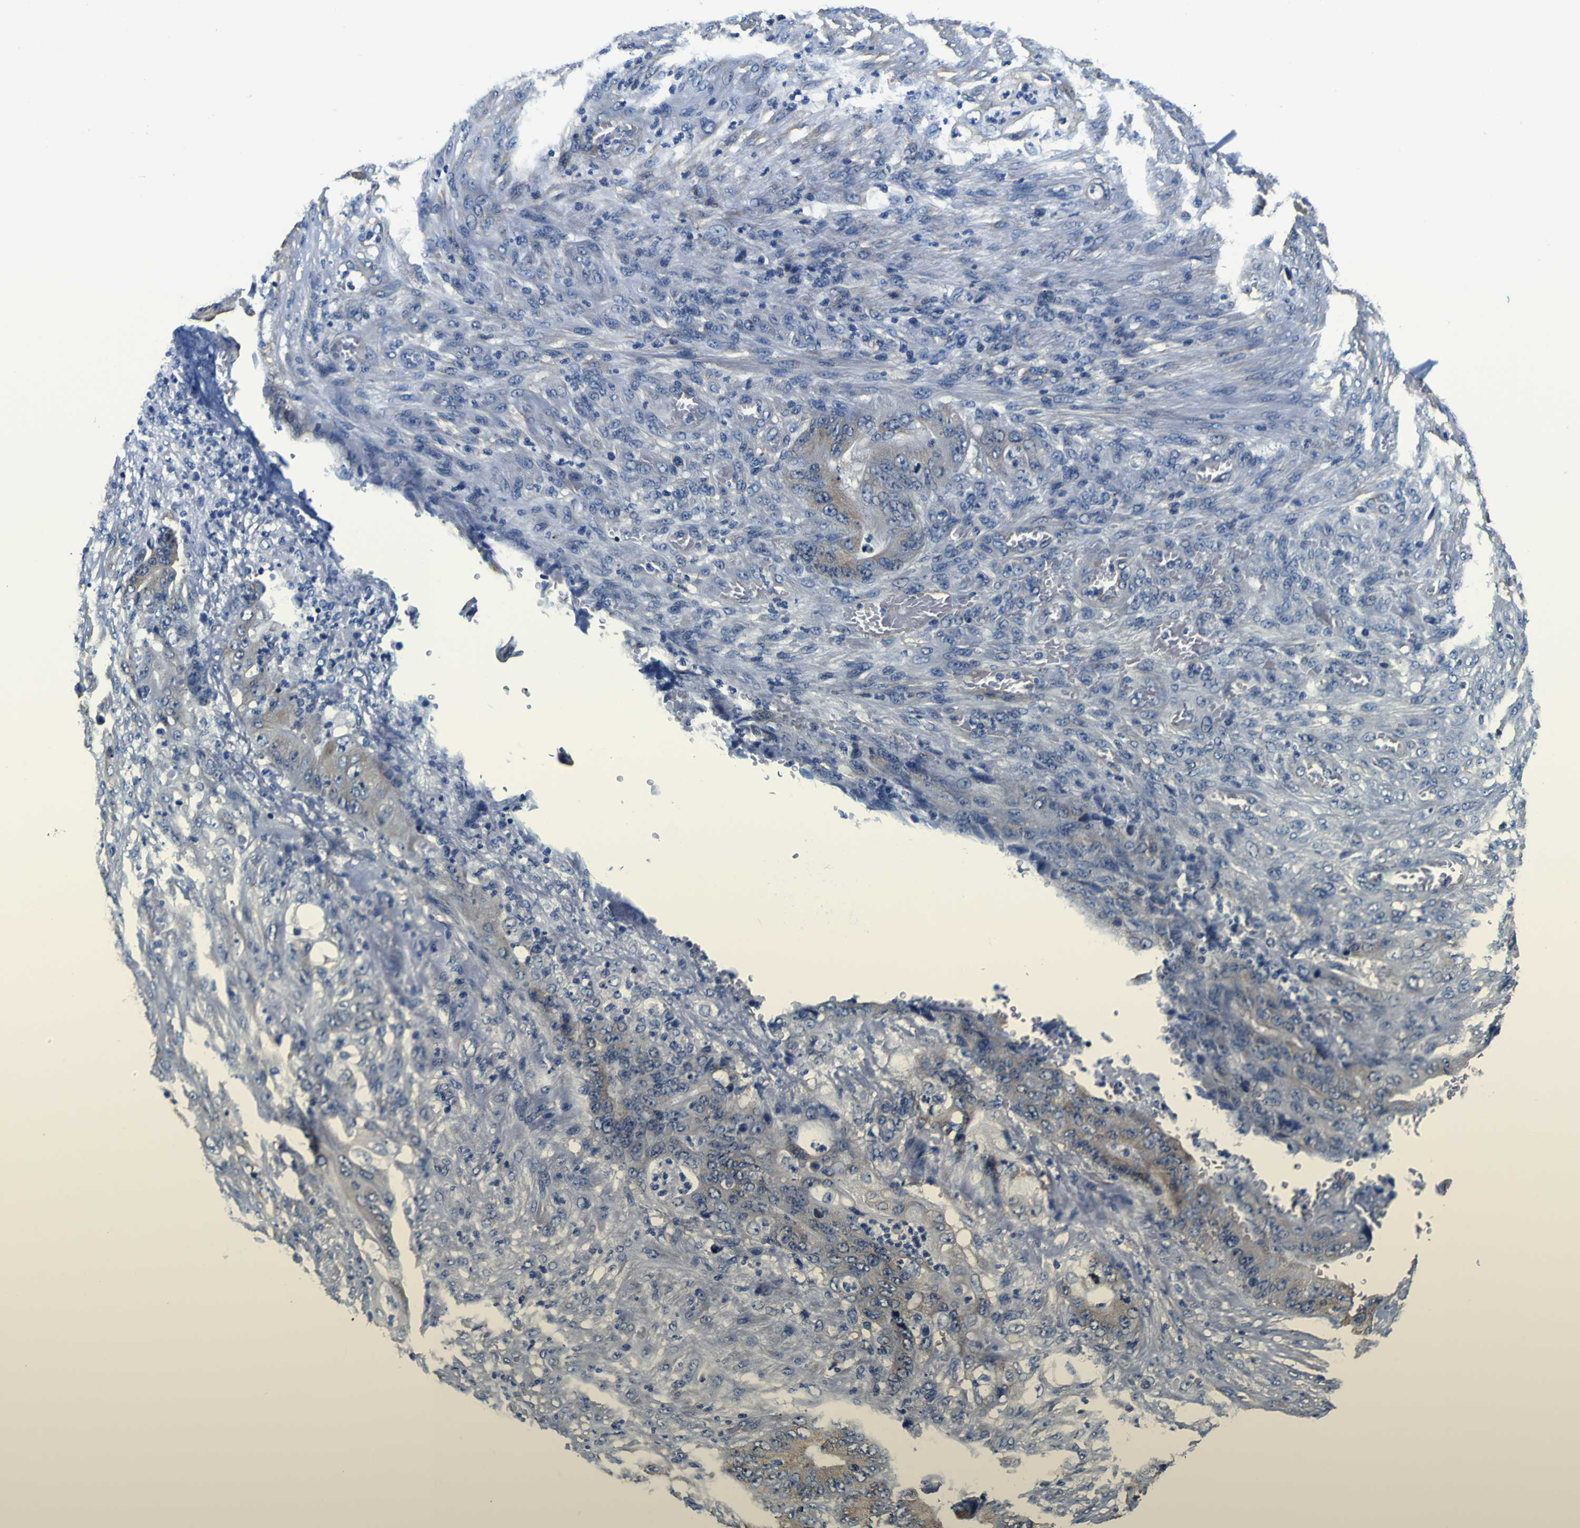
{"staining": {"intensity": "weak", "quantity": ">75%", "location": "cytoplasmic/membranous"}, "tissue": "stomach cancer", "cell_type": "Tumor cells", "image_type": "cancer", "snomed": [{"axis": "morphology", "description": "Adenocarcinoma, NOS"}, {"axis": "topography", "description": "Stomach"}], "caption": "About >75% of tumor cells in human stomach cancer exhibit weak cytoplasmic/membranous protein expression as visualized by brown immunohistochemical staining.", "gene": "TUBA1B", "patient": {"sex": "female", "age": 73}}